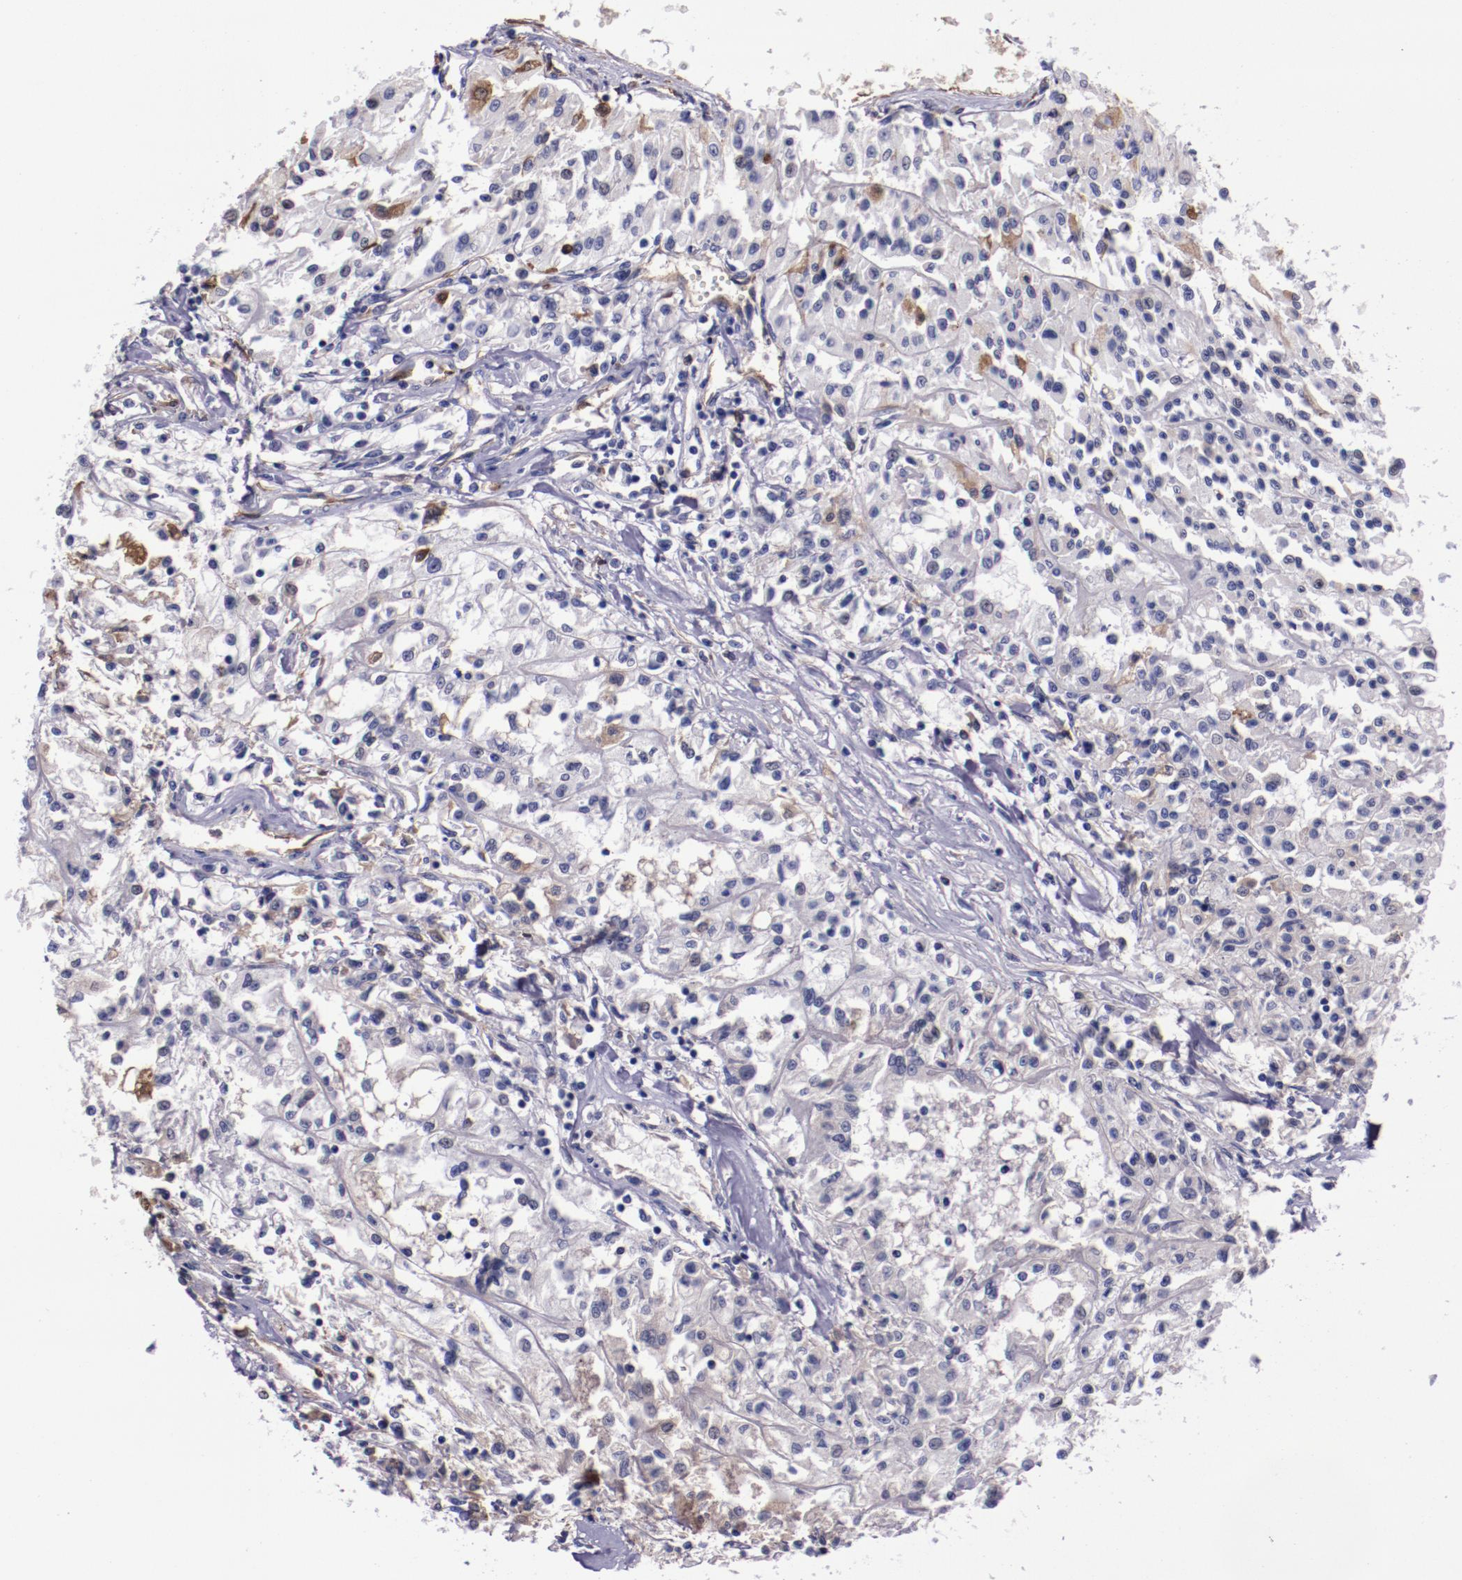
{"staining": {"intensity": "negative", "quantity": "none", "location": "none"}, "tissue": "renal cancer", "cell_type": "Tumor cells", "image_type": "cancer", "snomed": [{"axis": "morphology", "description": "Adenocarcinoma, NOS"}, {"axis": "topography", "description": "Kidney"}], "caption": "An IHC photomicrograph of renal cancer is shown. There is no staining in tumor cells of renal cancer. The staining is performed using DAB brown chromogen with nuclei counter-stained in using hematoxylin.", "gene": "APOH", "patient": {"sex": "male", "age": 78}}